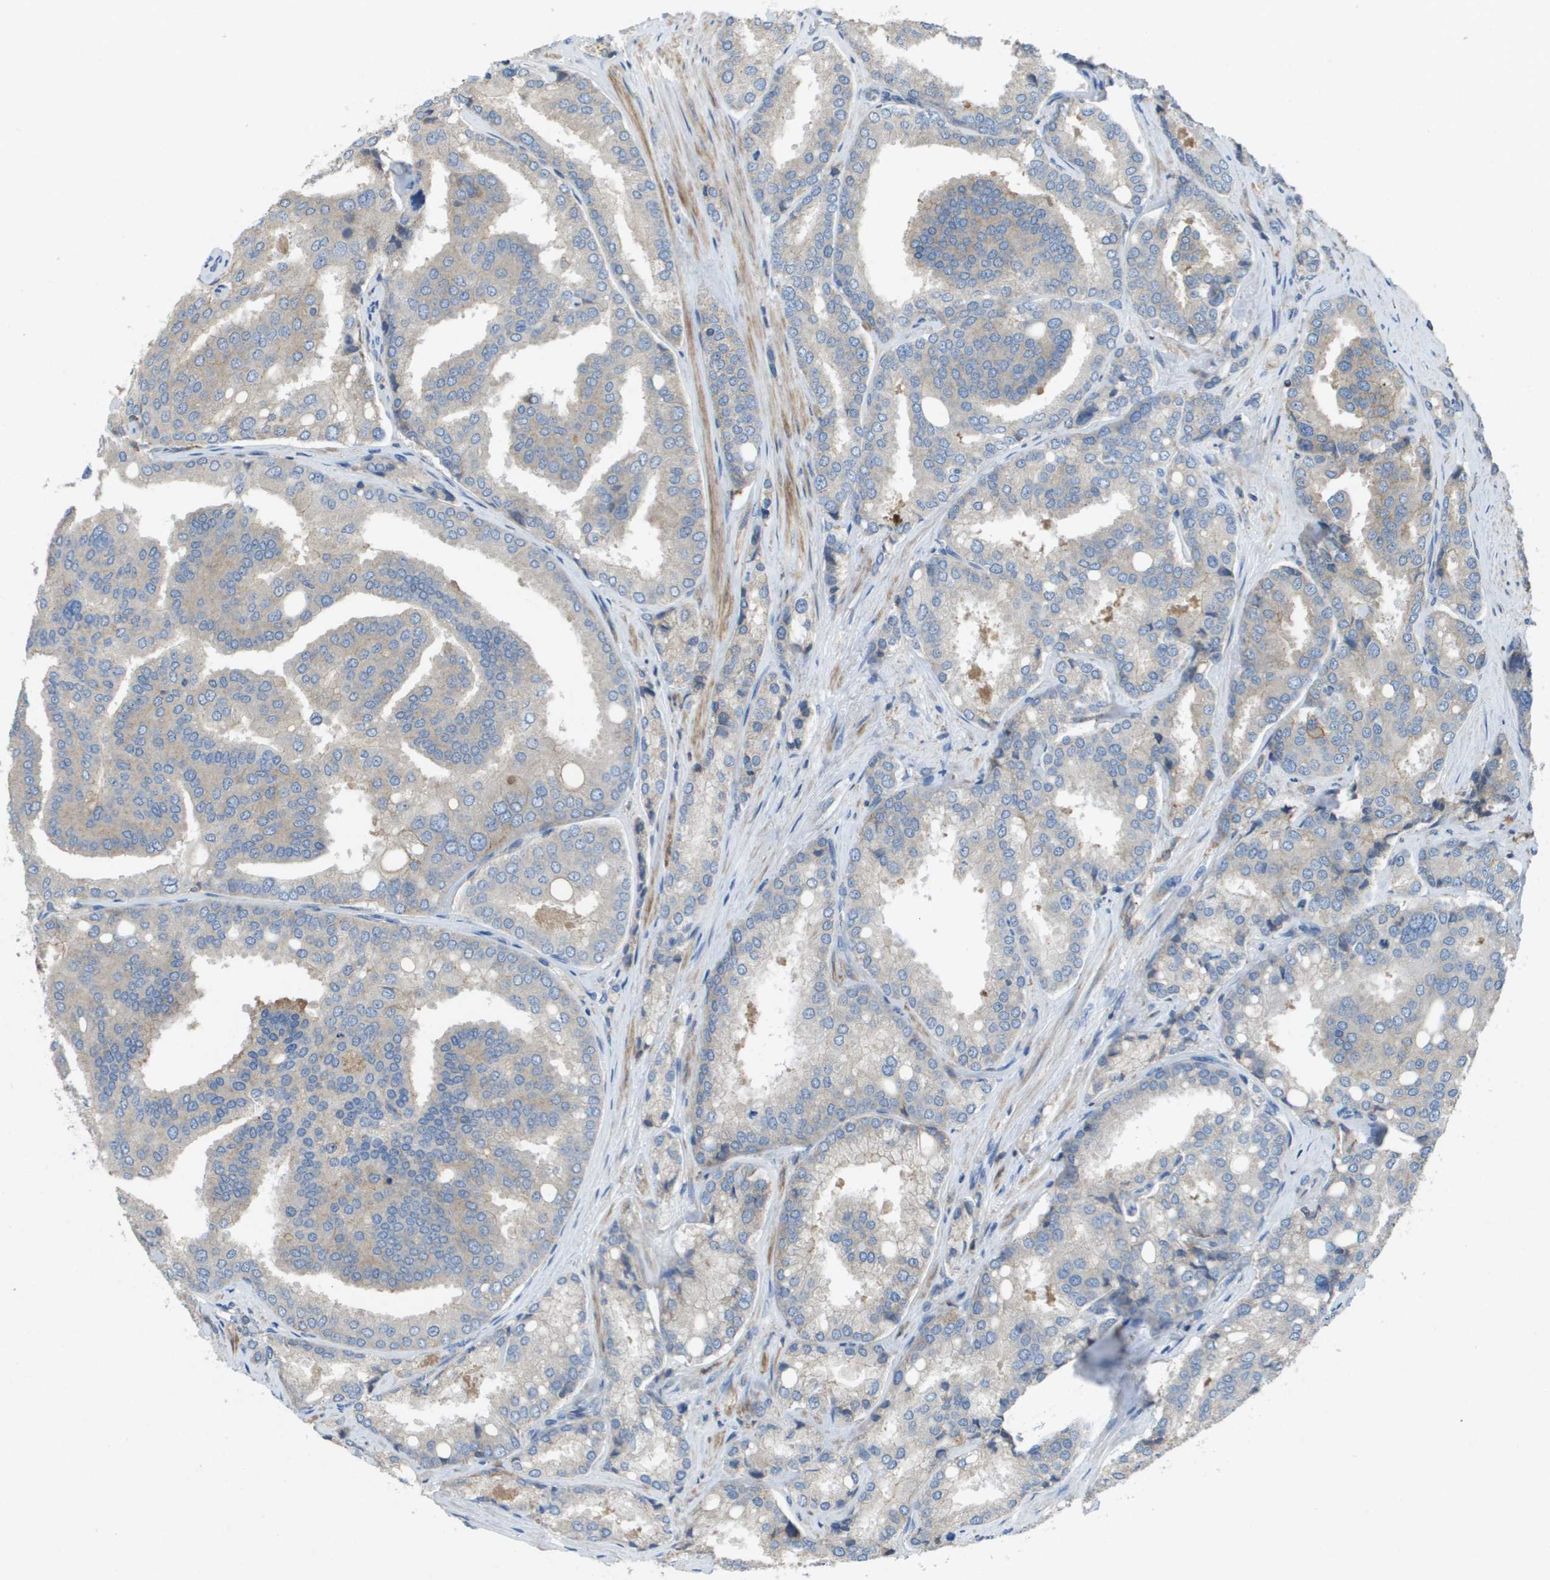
{"staining": {"intensity": "weak", "quantity": "<25%", "location": "cytoplasmic/membranous"}, "tissue": "prostate cancer", "cell_type": "Tumor cells", "image_type": "cancer", "snomed": [{"axis": "morphology", "description": "Adenocarcinoma, High grade"}, {"axis": "topography", "description": "Prostate"}], "caption": "This is an IHC histopathology image of human high-grade adenocarcinoma (prostate). There is no staining in tumor cells.", "gene": "CLCA4", "patient": {"sex": "male", "age": 50}}